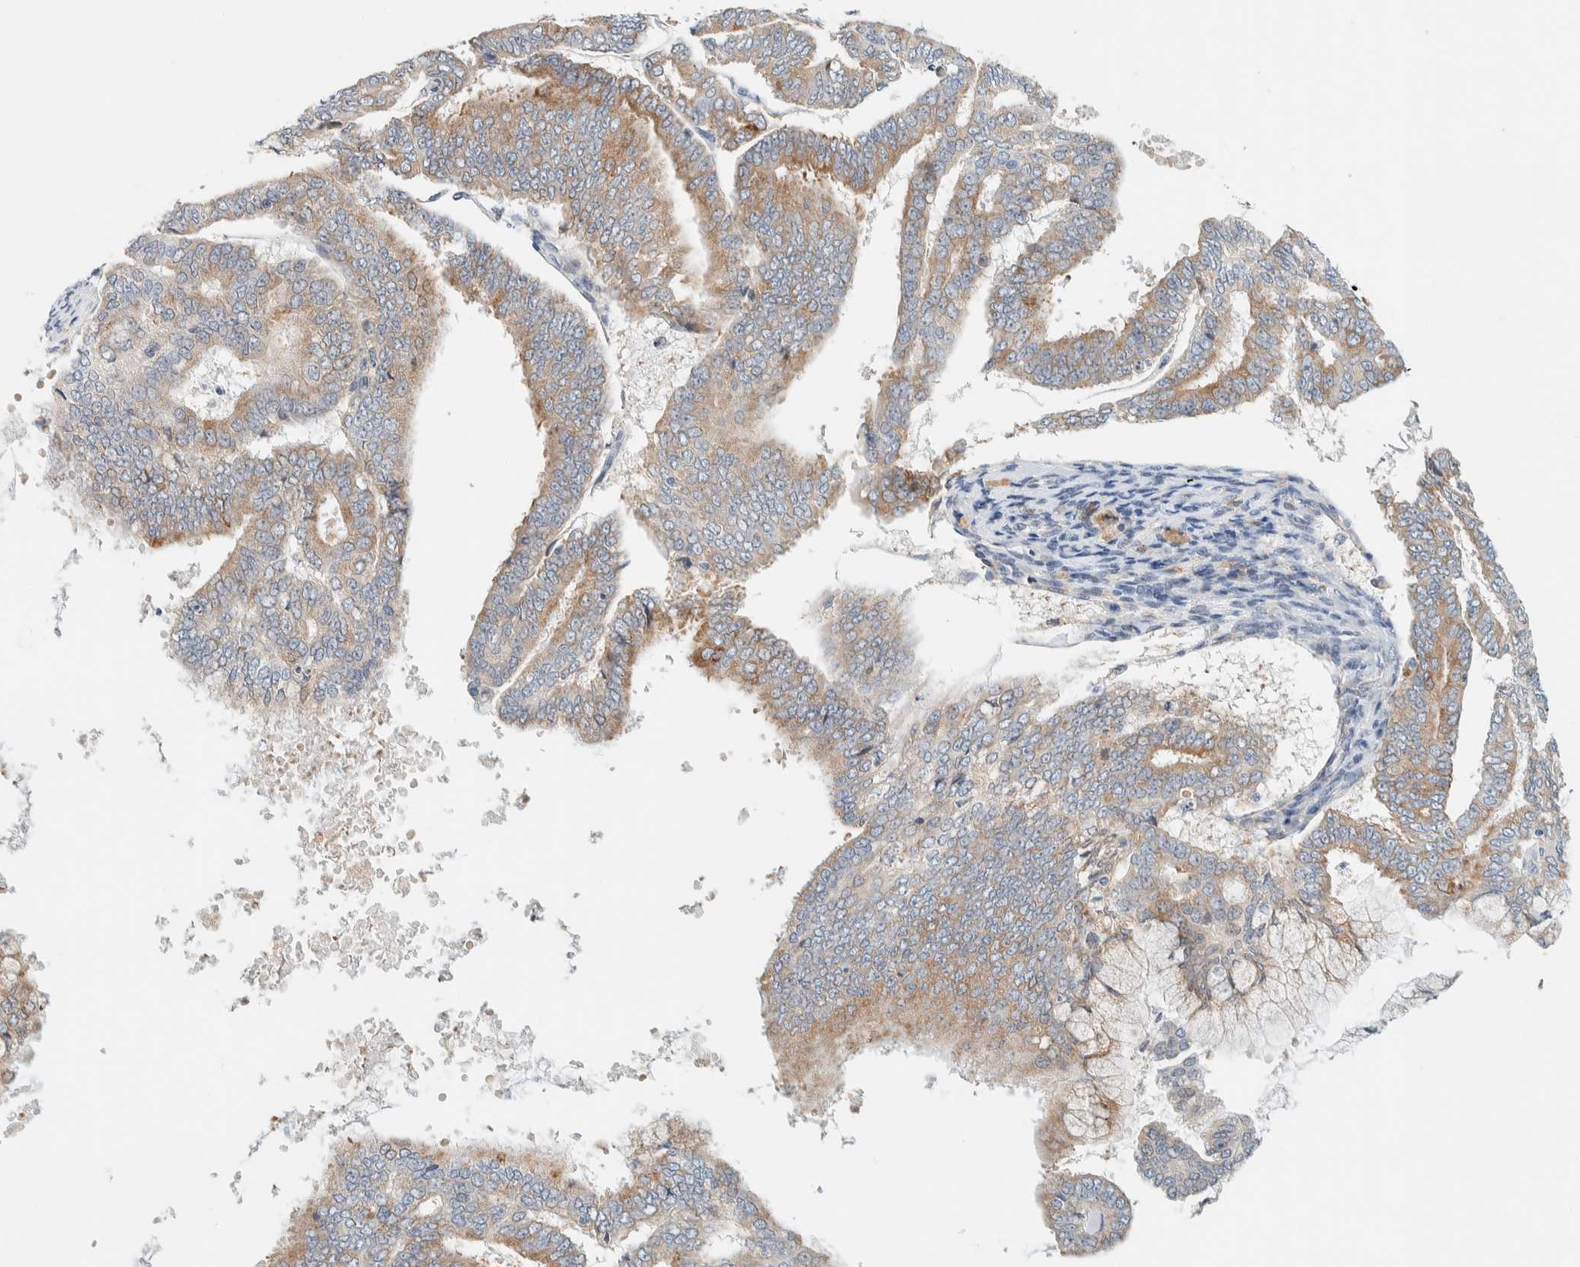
{"staining": {"intensity": "moderate", "quantity": ">75%", "location": "cytoplasmic/membranous"}, "tissue": "endometrial cancer", "cell_type": "Tumor cells", "image_type": "cancer", "snomed": [{"axis": "morphology", "description": "Adenocarcinoma, NOS"}, {"axis": "topography", "description": "Endometrium"}], "caption": "Immunohistochemistry (IHC) staining of endometrial cancer (adenocarcinoma), which exhibits medium levels of moderate cytoplasmic/membranous staining in about >75% of tumor cells indicating moderate cytoplasmic/membranous protein staining. The staining was performed using DAB (brown) for protein detection and nuclei were counterstained in hematoxylin (blue).", "gene": "SUMF2", "patient": {"sex": "female", "age": 63}}